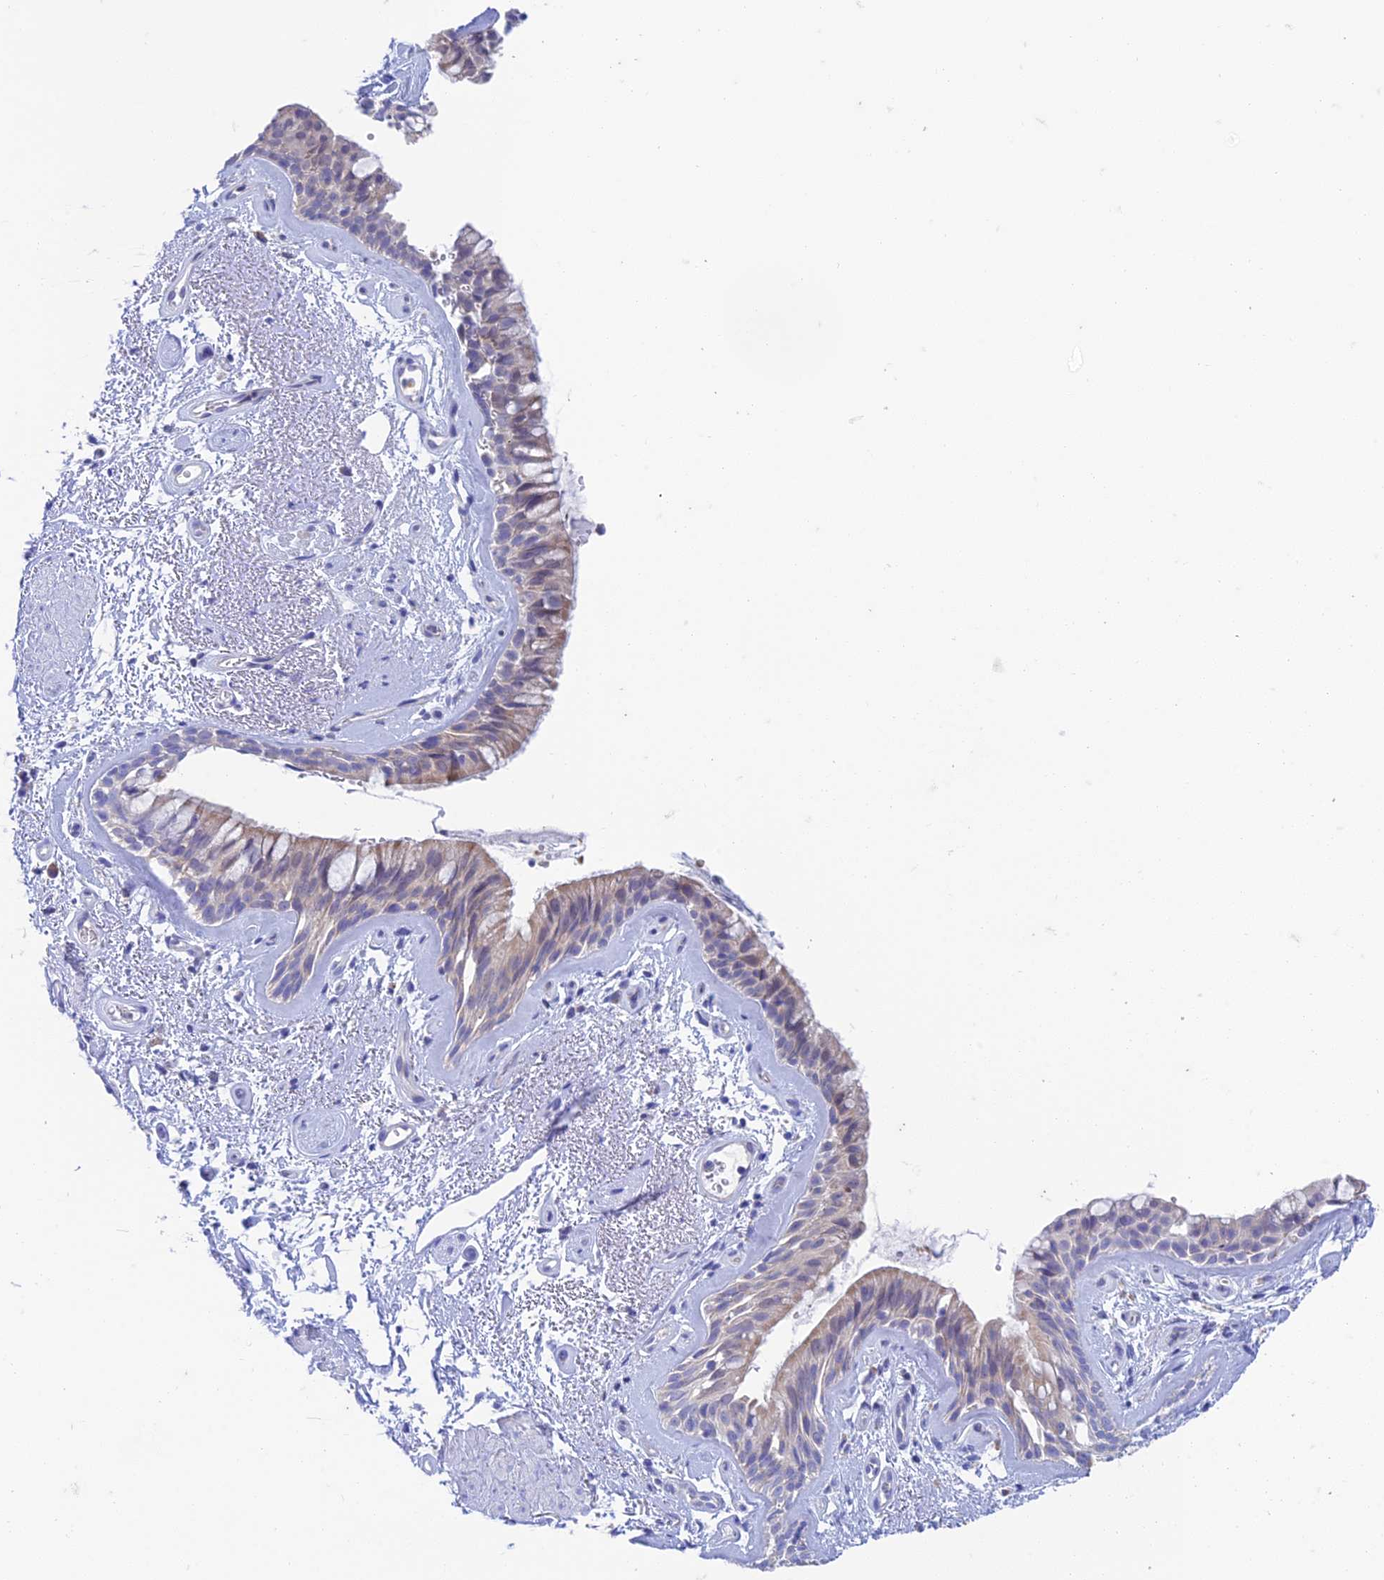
{"staining": {"intensity": "moderate", "quantity": "25%-75%", "location": "cytoplasmic/membranous"}, "tissue": "bronchus", "cell_type": "Respiratory epithelial cells", "image_type": "normal", "snomed": [{"axis": "morphology", "description": "Normal tissue, NOS"}, {"axis": "topography", "description": "Cartilage tissue"}, {"axis": "topography", "description": "Bronchus"}], "caption": "Respiratory epithelial cells demonstrate medium levels of moderate cytoplasmic/membranous staining in approximately 25%-75% of cells in unremarkable human bronchus.", "gene": "ZNF181", "patient": {"sex": "female", "age": 66}}